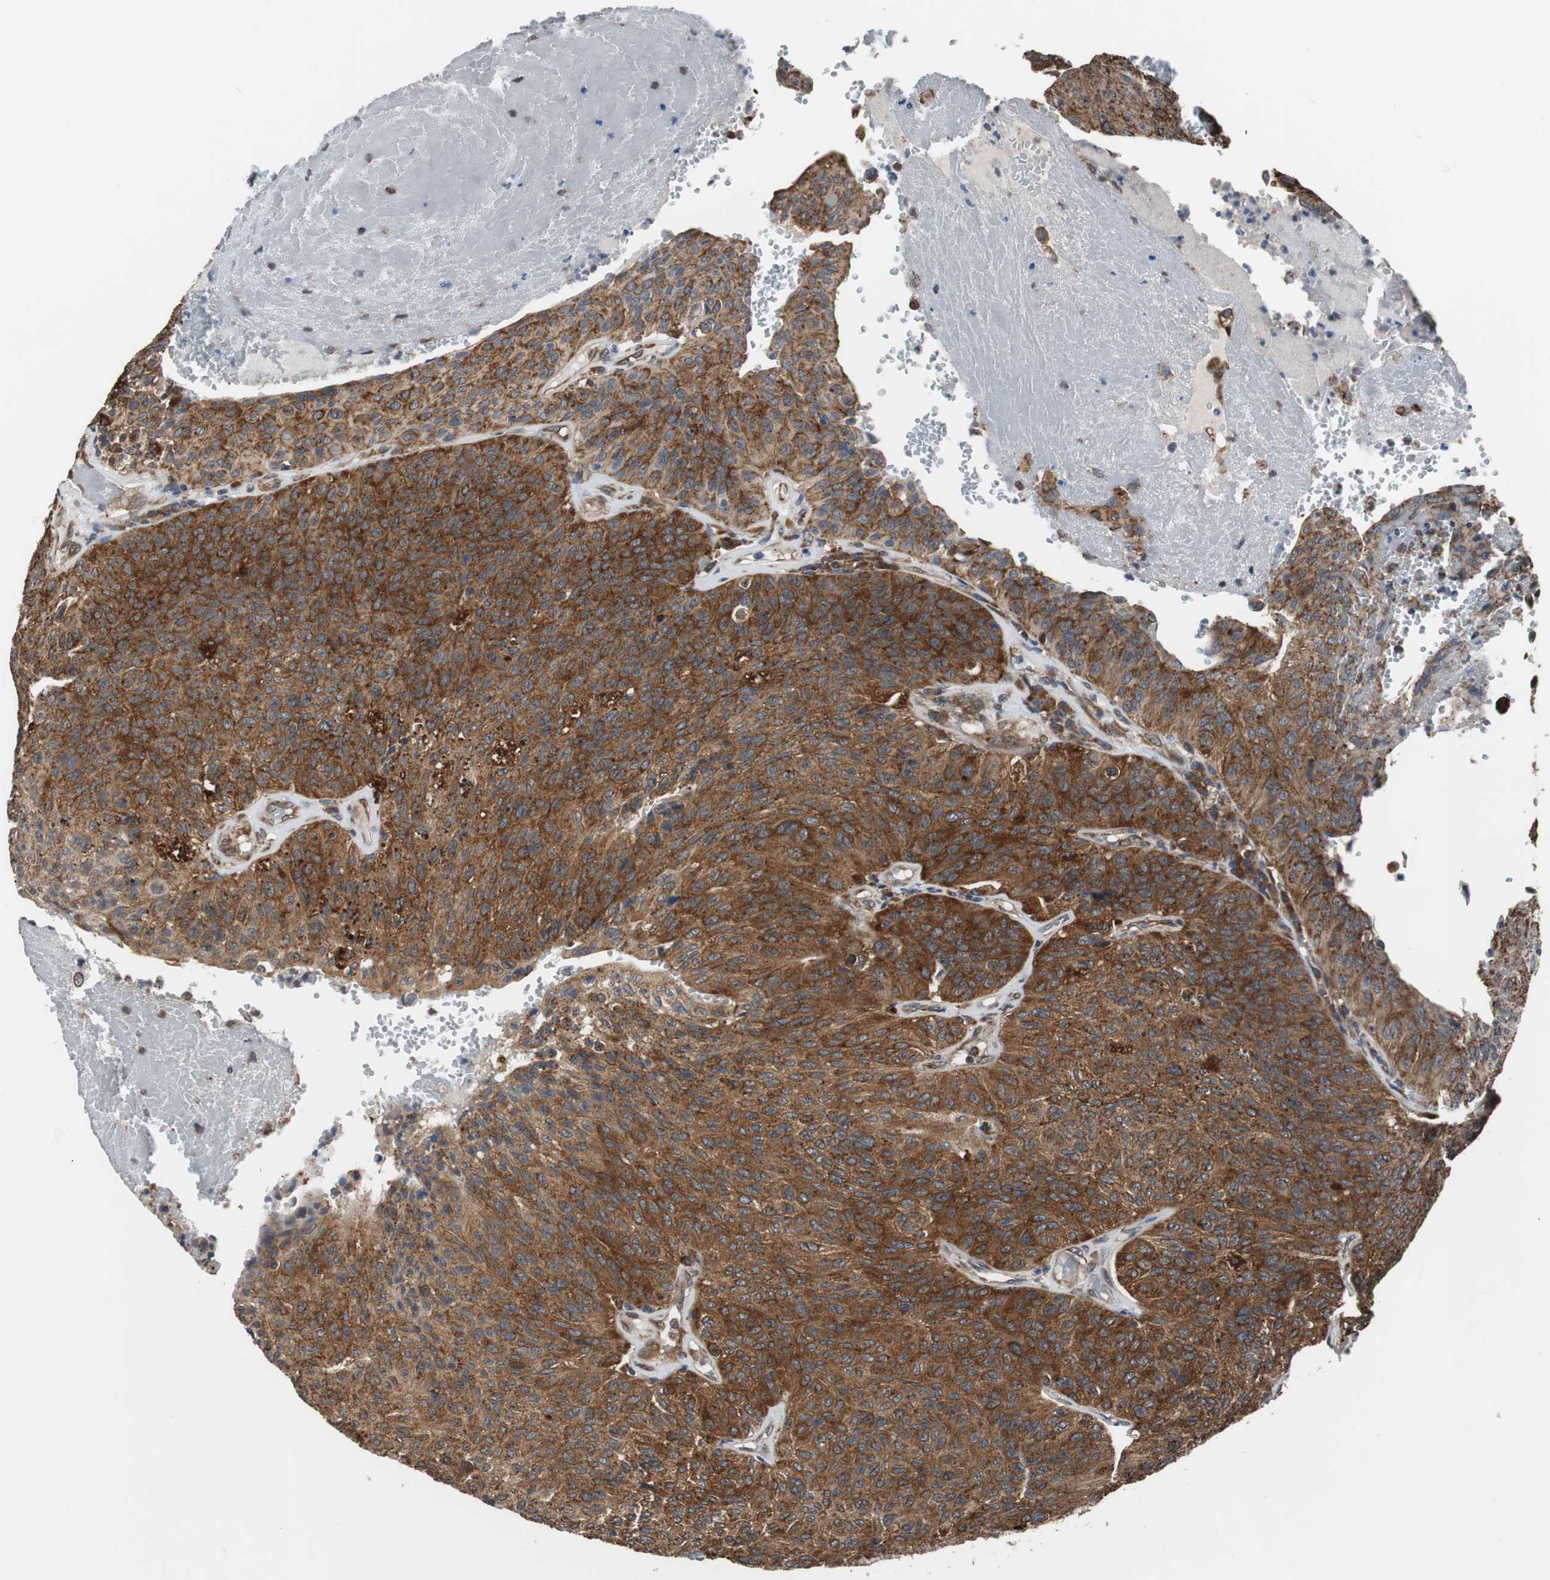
{"staining": {"intensity": "strong", "quantity": ">75%", "location": "cytoplasmic/membranous"}, "tissue": "urothelial cancer", "cell_type": "Tumor cells", "image_type": "cancer", "snomed": [{"axis": "morphology", "description": "Urothelial carcinoma, High grade"}, {"axis": "topography", "description": "Urinary bladder"}], "caption": "Tumor cells exhibit high levels of strong cytoplasmic/membranous positivity in approximately >75% of cells in human urothelial cancer.", "gene": "USP10", "patient": {"sex": "male", "age": 66}}